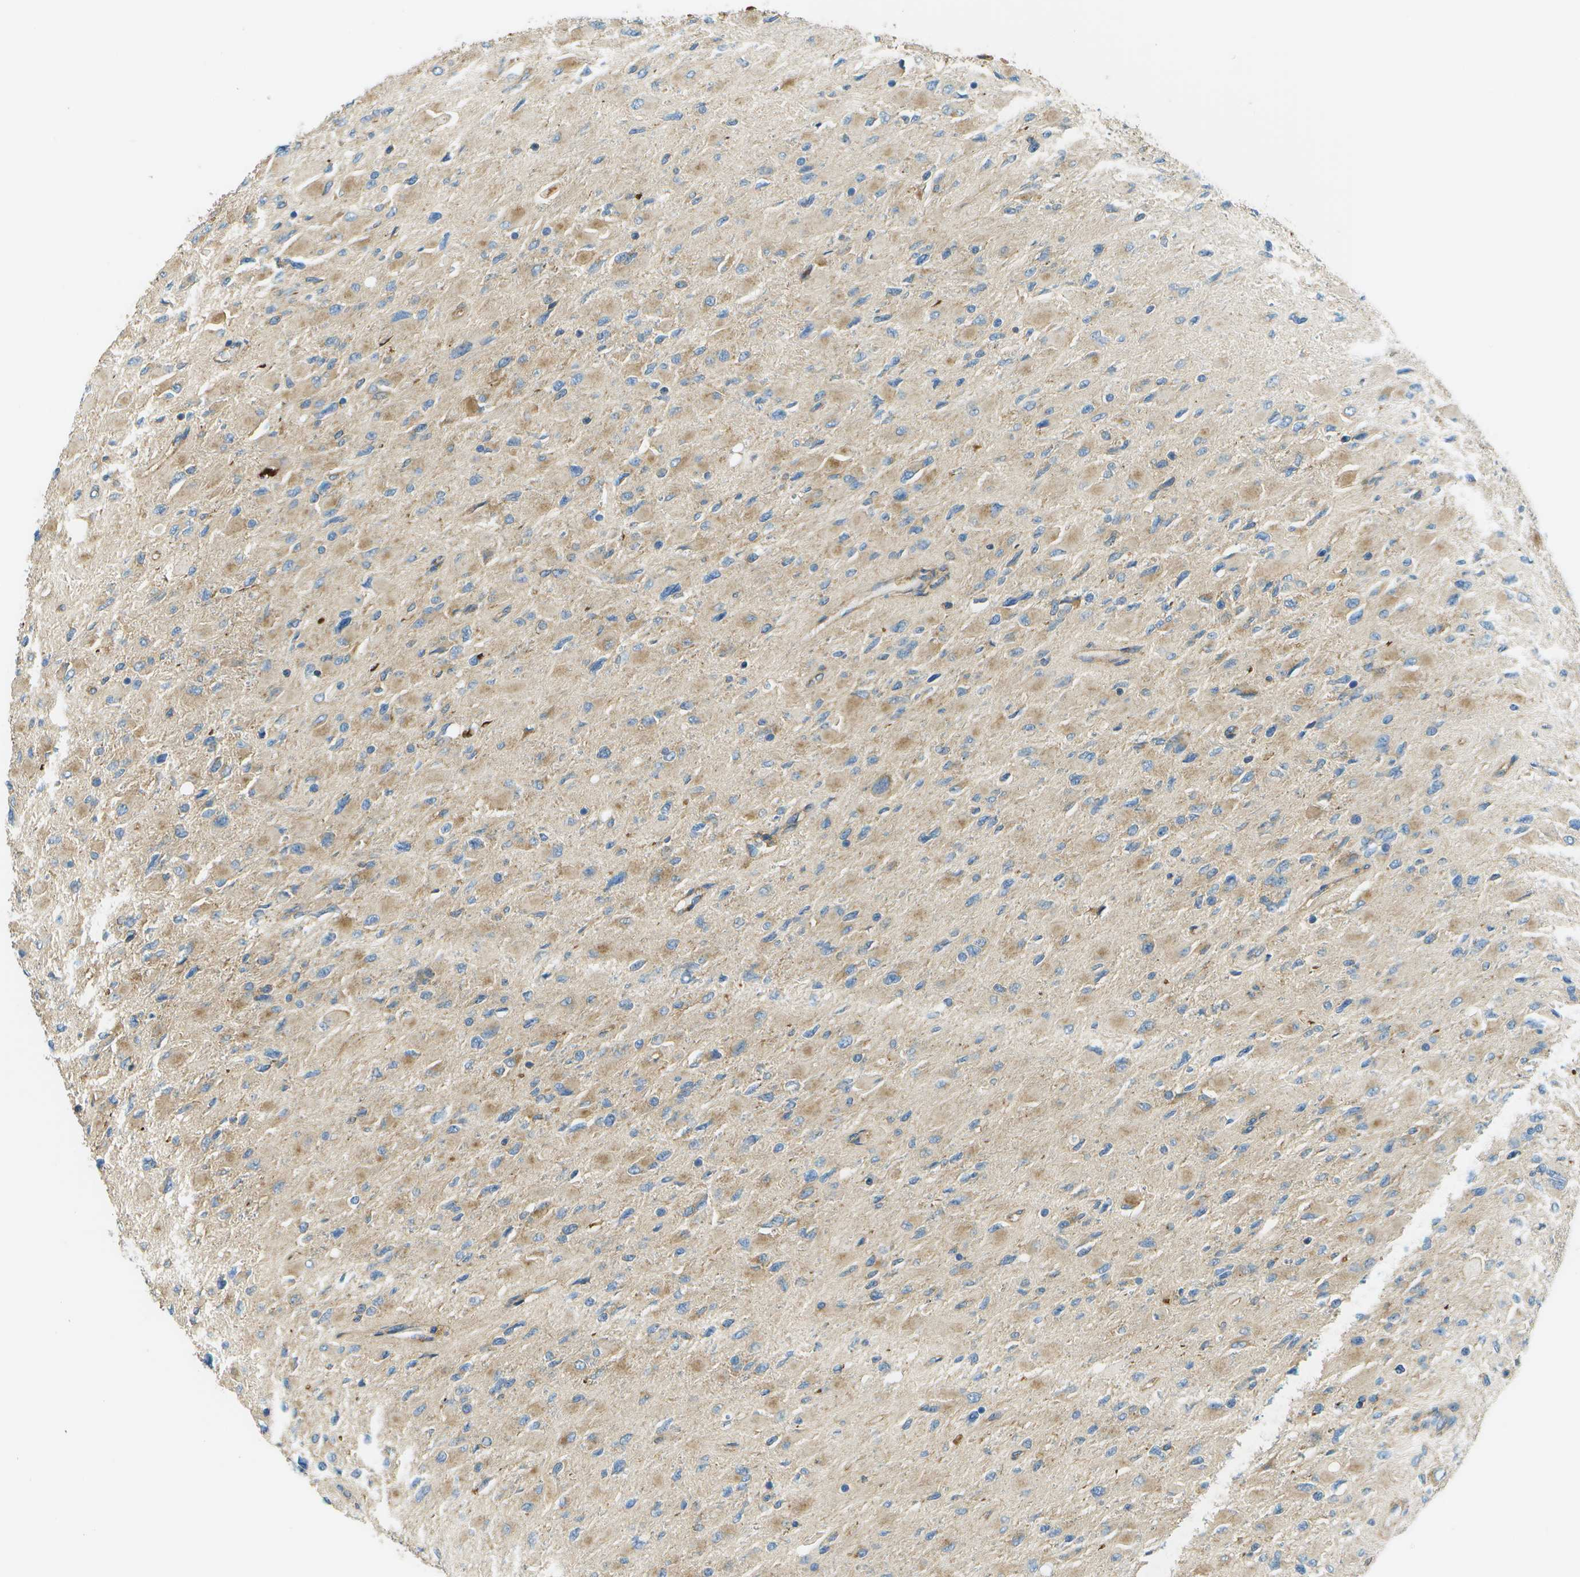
{"staining": {"intensity": "weak", "quantity": ">75%", "location": "cytoplasmic/membranous"}, "tissue": "glioma", "cell_type": "Tumor cells", "image_type": "cancer", "snomed": [{"axis": "morphology", "description": "Glioma, malignant, High grade"}, {"axis": "topography", "description": "Cerebral cortex"}], "caption": "This image shows immunohistochemistry staining of malignant glioma (high-grade), with low weak cytoplasmic/membranous staining in about >75% of tumor cells.", "gene": "CLTC", "patient": {"sex": "female", "age": 36}}